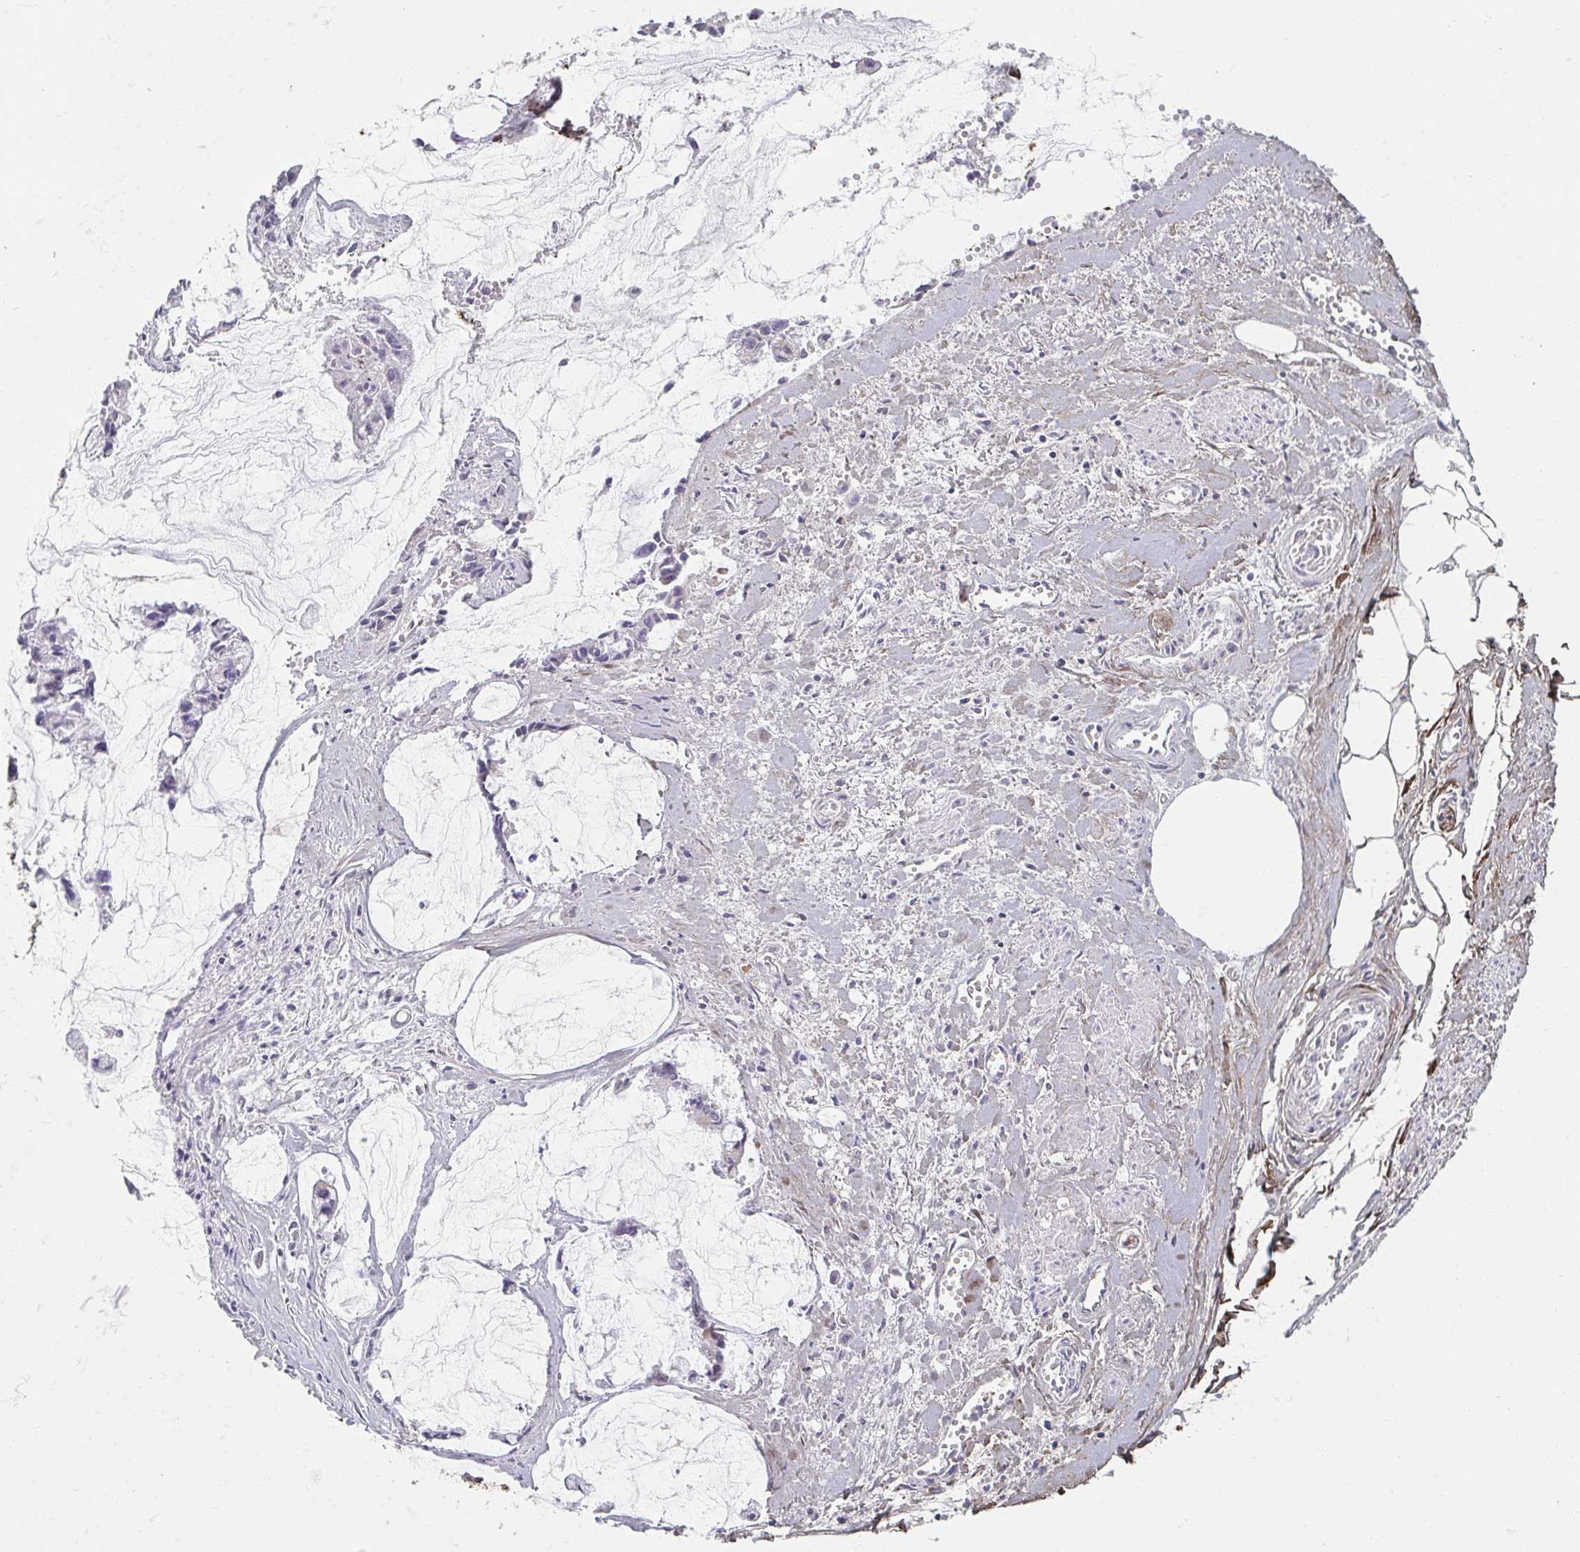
{"staining": {"intensity": "negative", "quantity": "none", "location": "none"}, "tissue": "ovarian cancer", "cell_type": "Tumor cells", "image_type": "cancer", "snomed": [{"axis": "morphology", "description": "Cystadenocarcinoma, mucinous, NOS"}, {"axis": "topography", "description": "Ovary"}], "caption": "Protein analysis of ovarian cancer (mucinous cystadenocarcinoma) shows no significant expression in tumor cells.", "gene": "MAVS", "patient": {"sex": "female", "age": 90}}